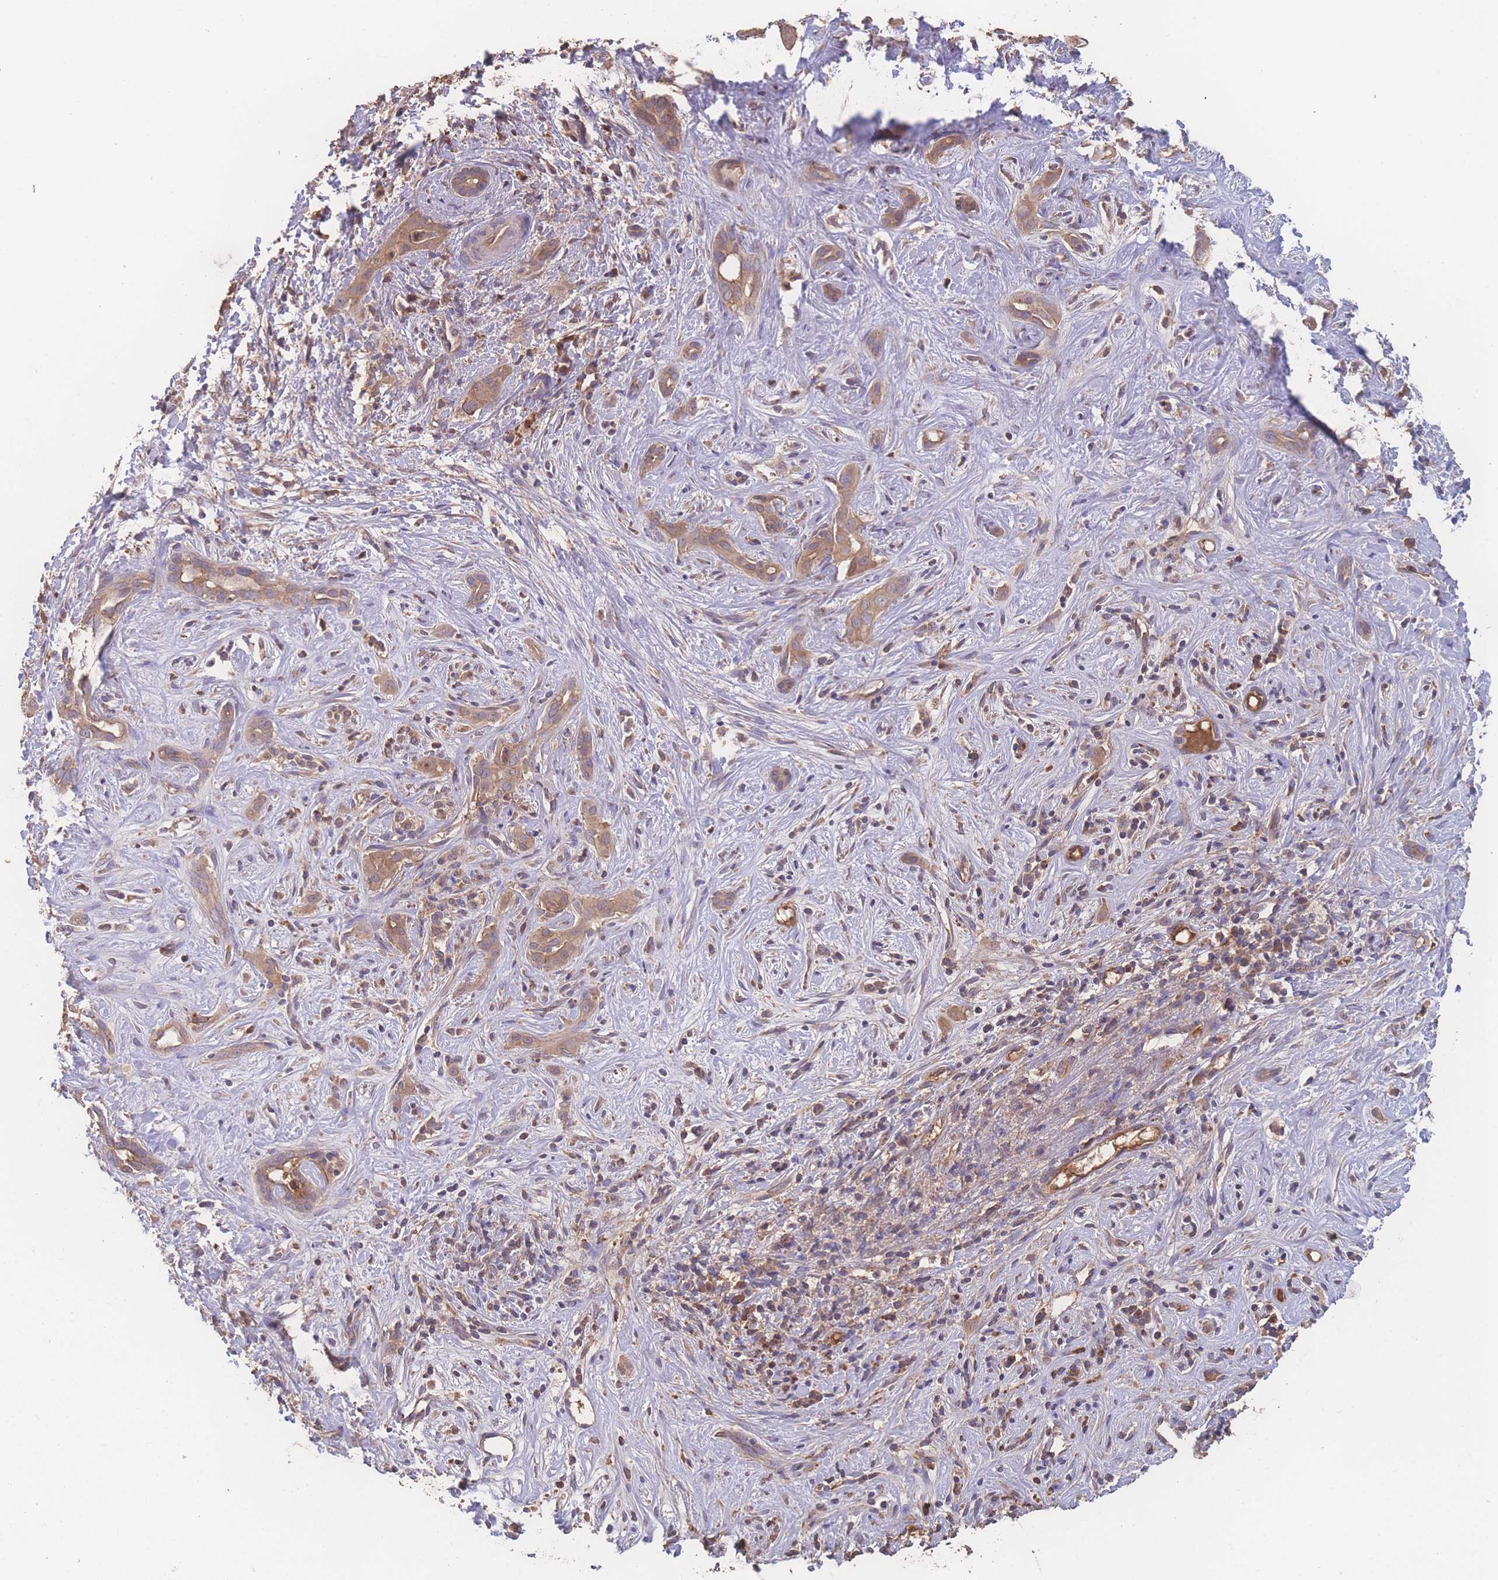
{"staining": {"intensity": "moderate", "quantity": "<25%", "location": "cytoplasmic/membranous"}, "tissue": "liver cancer", "cell_type": "Tumor cells", "image_type": "cancer", "snomed": [{"axis": "morphology", "description": "Cholangiocarcinoma"}, {"axis": "topography", "description": "Liver"}], "caption": "Brown immunohistochemical staining in cholangiocarcinoma (liver) exhibits moderate cytoplasmic/membranous positivity in approximately <25% of tumor cells.", "gene": "ATXN10", "patient": {"sex": "male", "age": 67}}